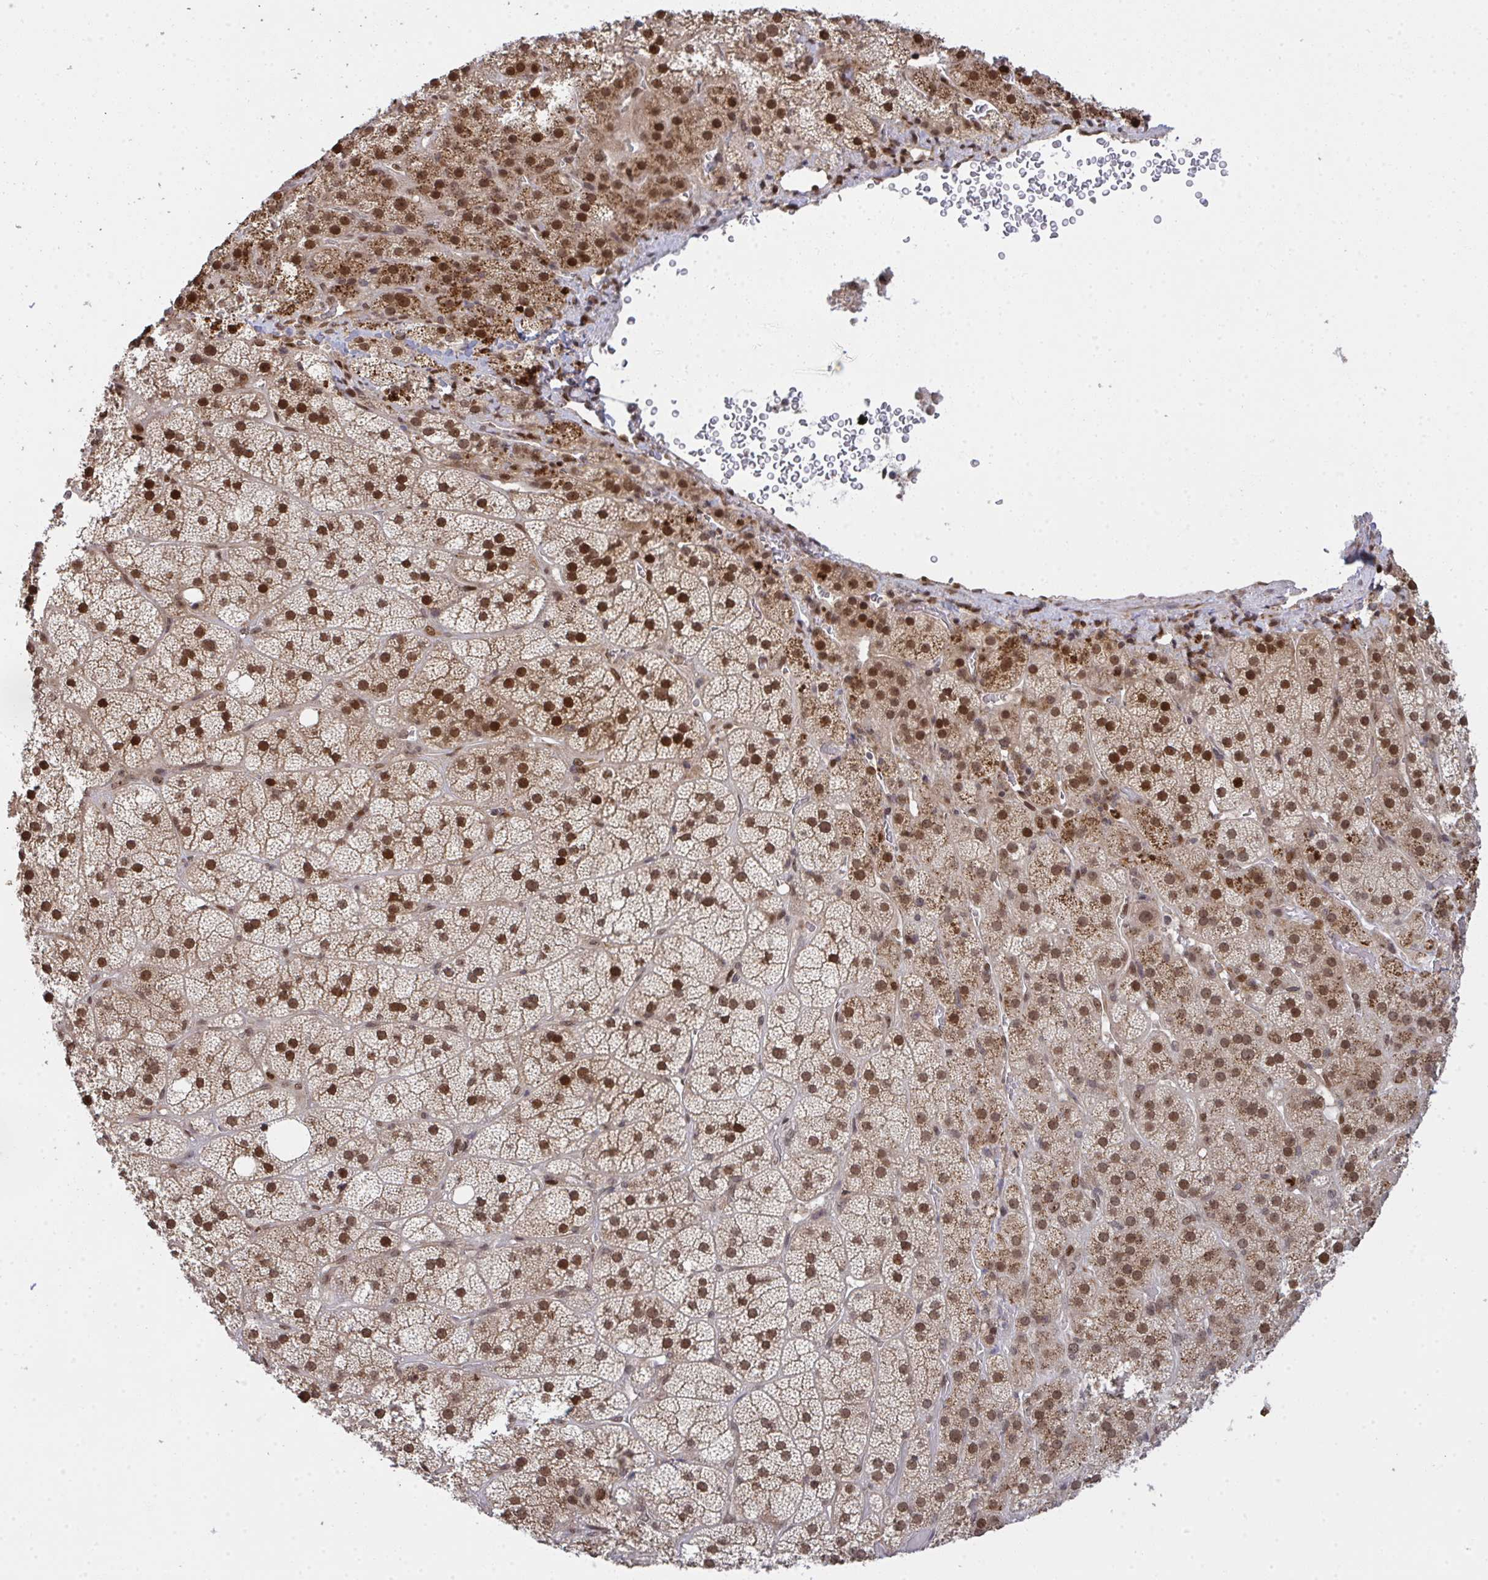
{"staining": {"intensity": "strong", "quantity": ">75%", "location": "cytoplasmic/membranous,nuclear"}, "tissue": "adrenal gland", "cell_type": "Glandular cells", "image_type": "normal", "snomed": [{"axis": "morphology", "description": "Normal tissue, NOS"}, {"axis": "topography", "description": "Adrenal gland"}], "caption": "Immunohistochemical staining of benign adrenal gland demonstrates strong cytoplasmic/membranous,nuclear protein expression in about >75% of glandular cells.", "gene": "UXT", "patient": {"sex": "male", "age": 57}}